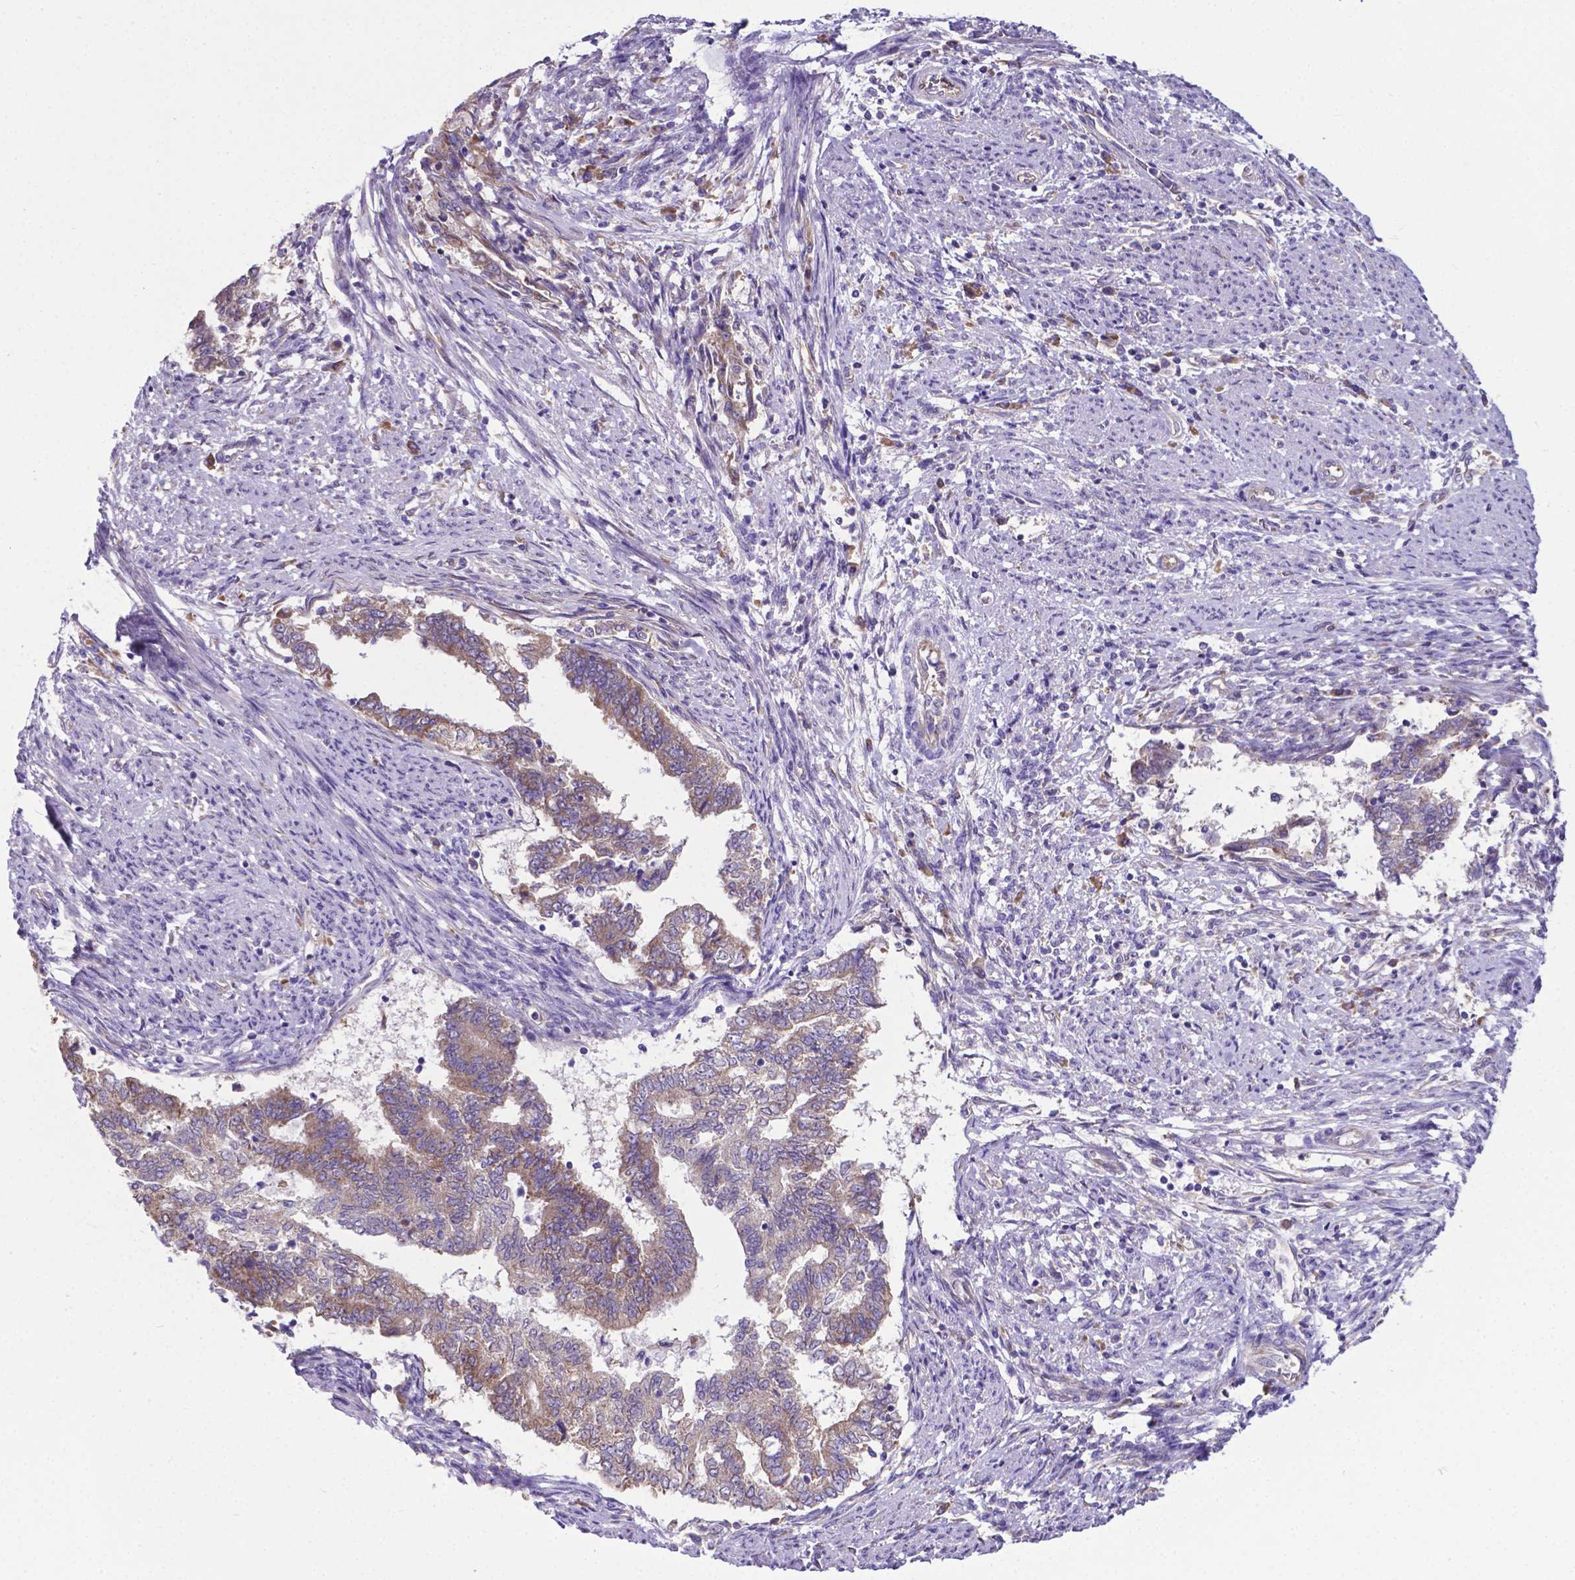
{"staining": {"intensity": "moderate", "quantity": ">75%", "location": "cytoplasmic/membranous"}, "tissue": "endometrial cancer", "cell_type": "Tumor cells", "image_type": "cancer", "snomed": [{"axis": "morphology", "description": "Adenocarcinoma, NOS"}, {"axis": "topography", "description": "Endometrium"}], "caption": "Immunohistochemistry (IHC) photomicrograph of neoplastic tissue: human adenocarcinoma (endometrial) stained using IHC shows medium levels of moderate protein expression localized specifically in the cytoplasmic/membranous of tumor cells, appearing as a cytoplasmic/membranous brown color.", "gene": "RPL6", "patient": {"sex": "female", "age": 65}}